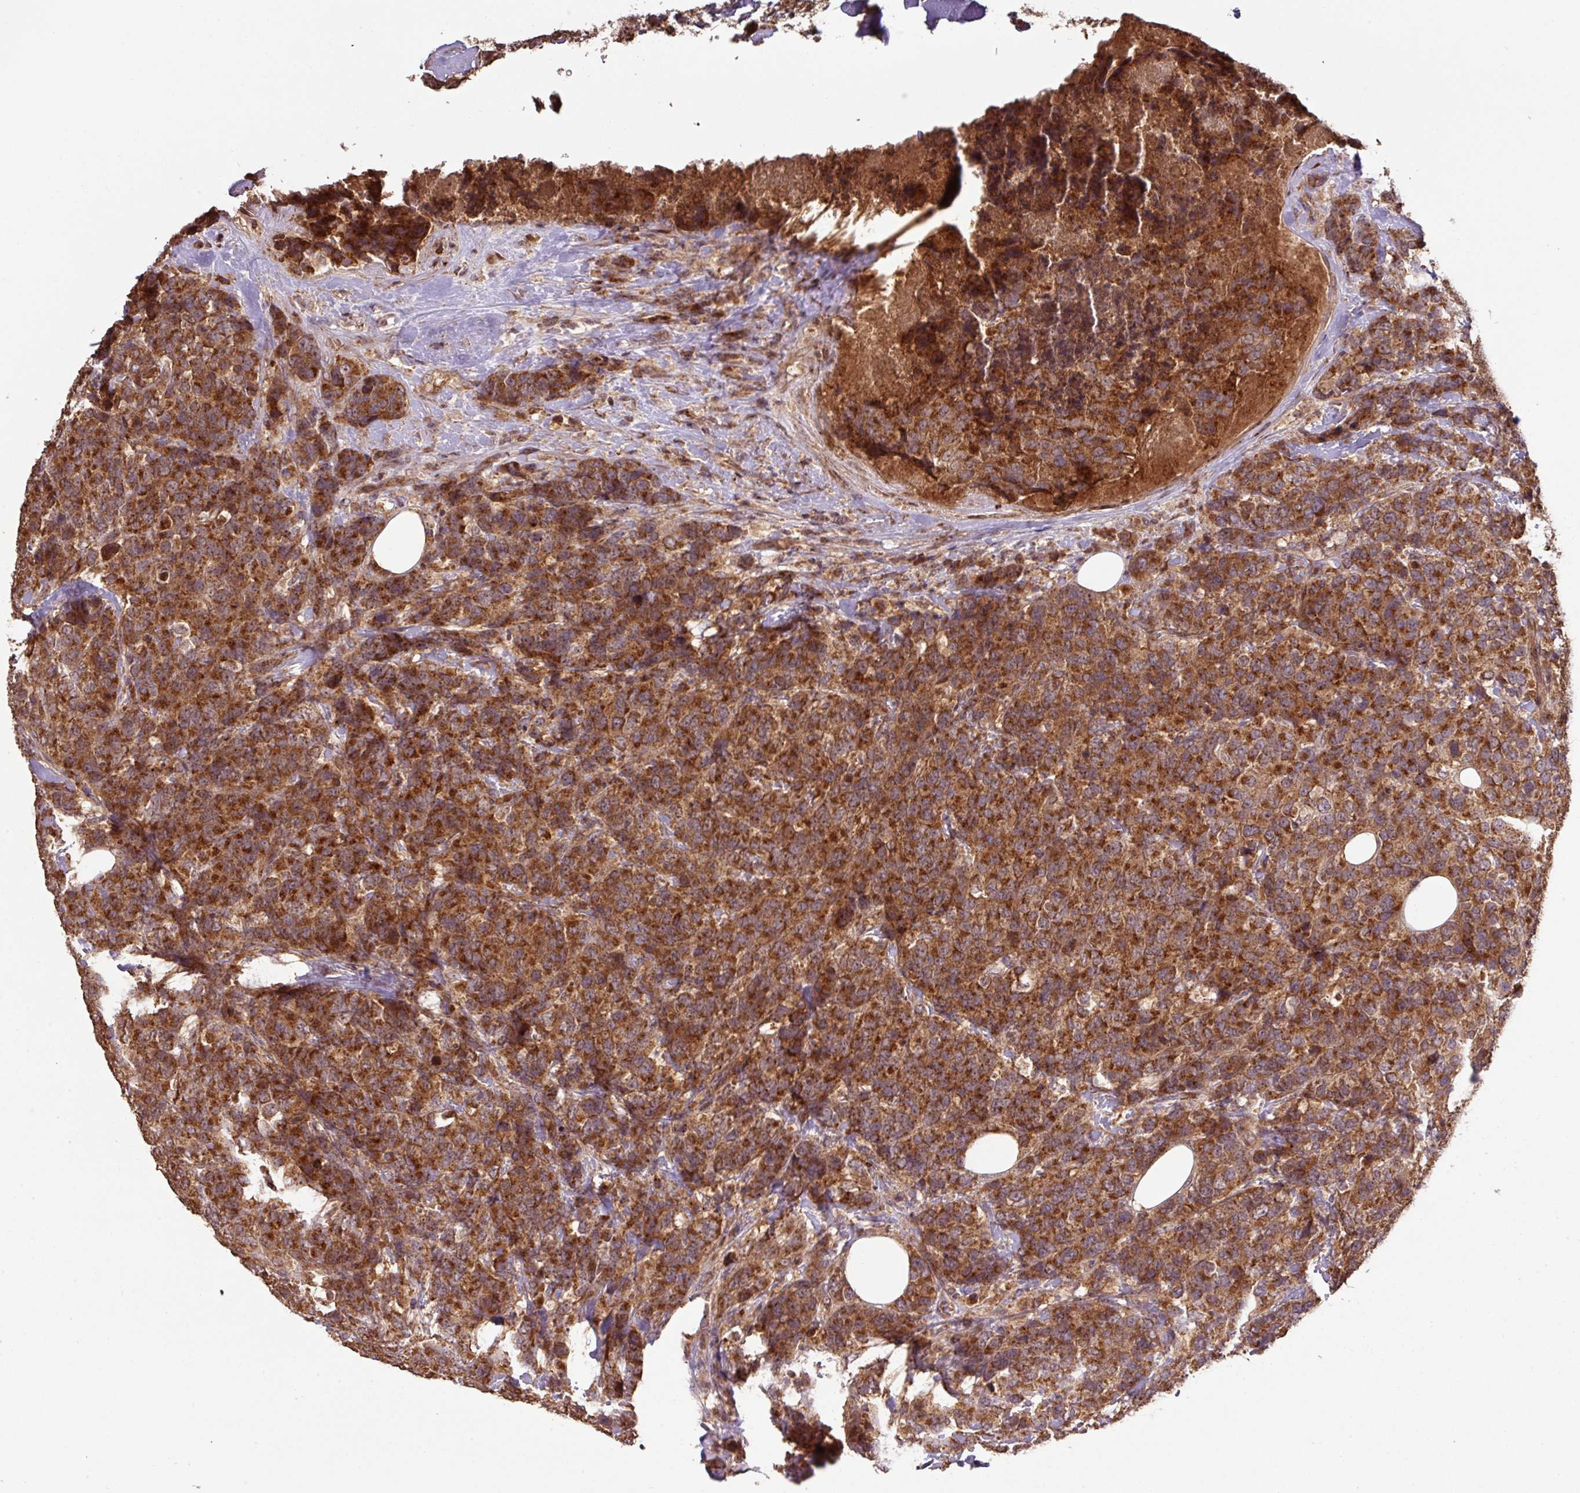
{"staining": {"intensity": "strong", "quantity": ">75%", "location": "cytoplasmic/membranous"}, "tissue": "breast cancer", "cell_type": "Tumor cells", "image_type": "cancer", "snomed": [{"axis": "morphology", "description": "Lobular carcinoma"}, {"axis": "topography", "description": "Breast"}], "caption": "Lobular carcinoma (breast) stained with a brown dye reveals strong cytoplasmic/membranous positive expression in about >75% of tumor cells.", "gene": "MRRF", "patient": {"sex": "female", "age": 59}}